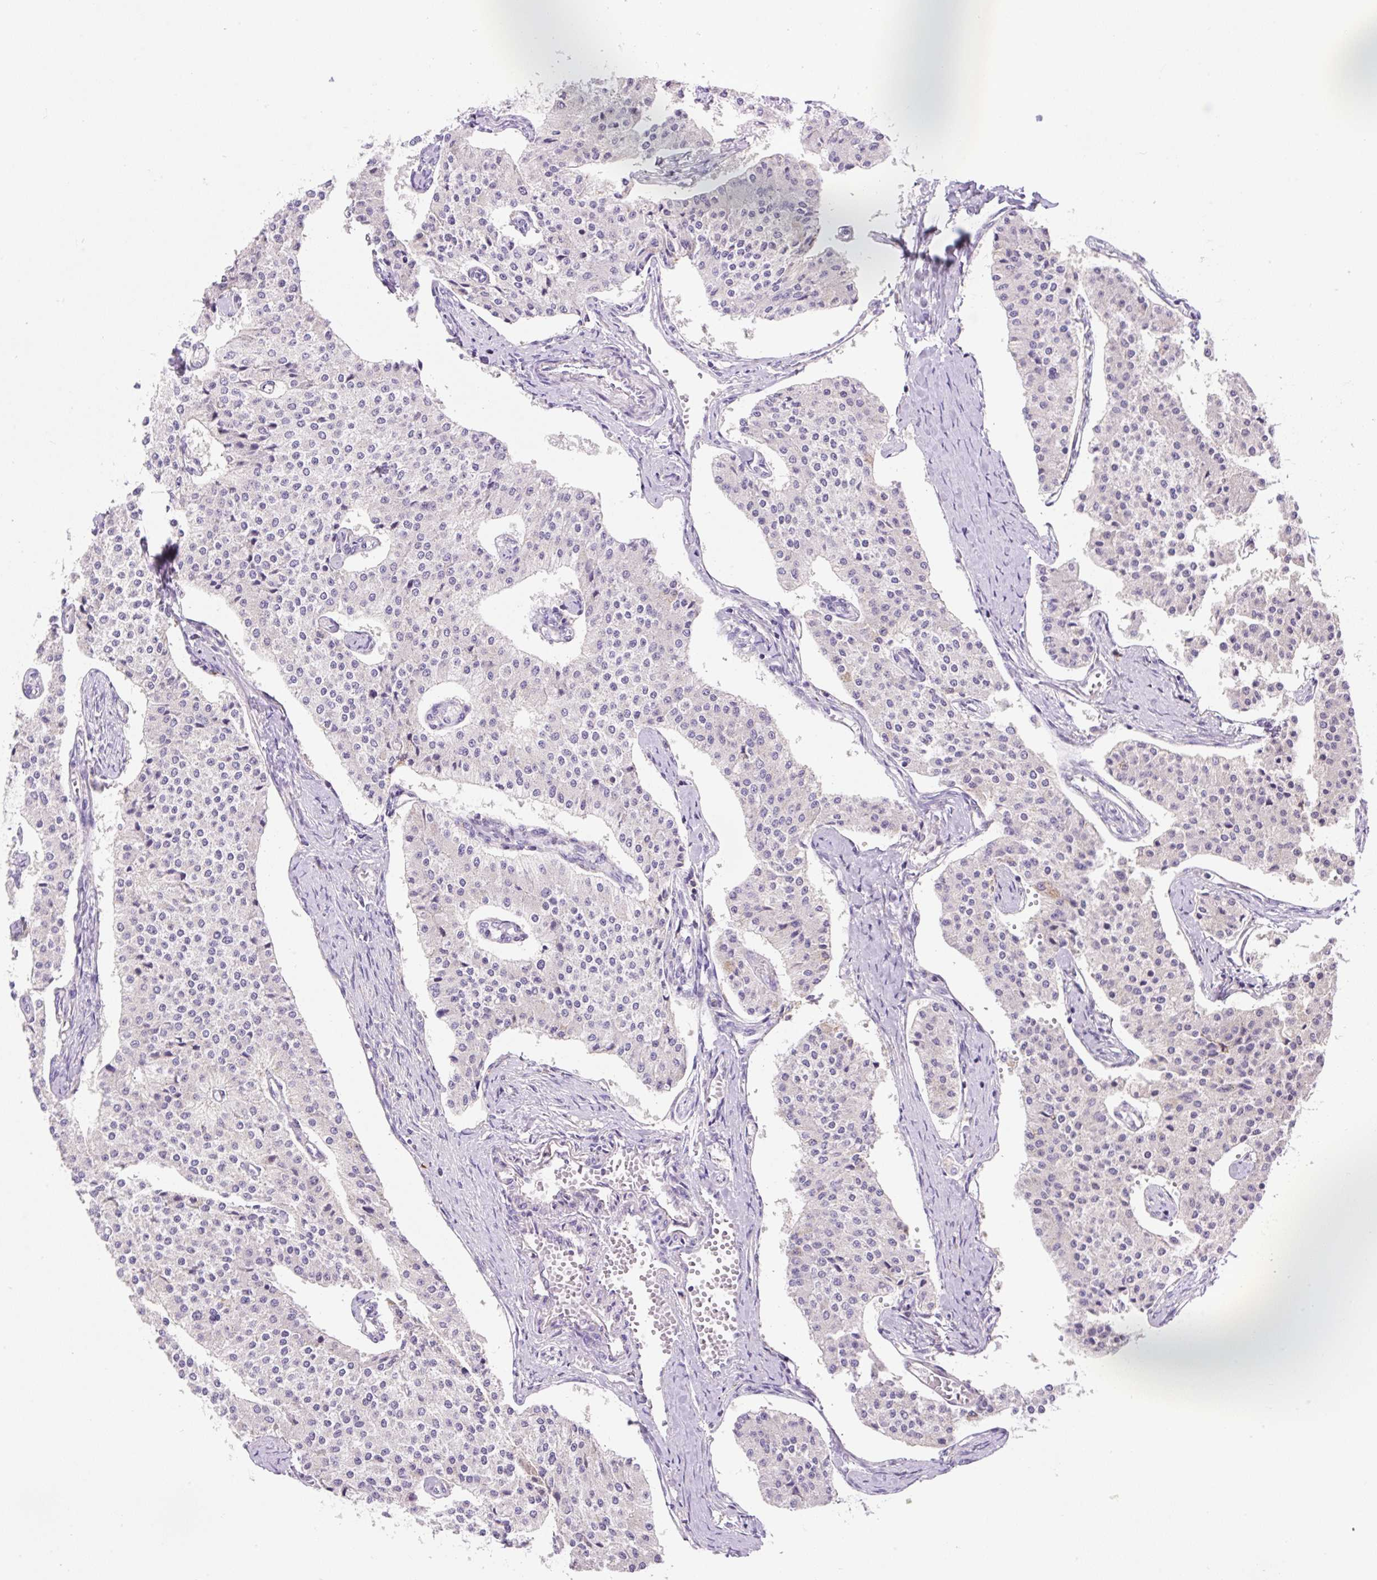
{"staining": {"intensity": "negative", "quantity": "none", "location": "none"}, "tissue": "carcinoid", "cell_type": "Tumor cells", "image_type": "cancer", "snomed": [{"axis": "morphology", "description": "Carcinoid, malignant, NOS"}, {"axis": "topography", "description": "Colon"}], "caption": "Immunohistochemistry micrograph of neoplastic tissue: human malignant carcinoid stained with DAB (3,3'-diaminobenzidine) reveals no significant protein positivity in tumor cells.", "gene": "TDRD15", "patient": {"sex": "female", "age": 52}}